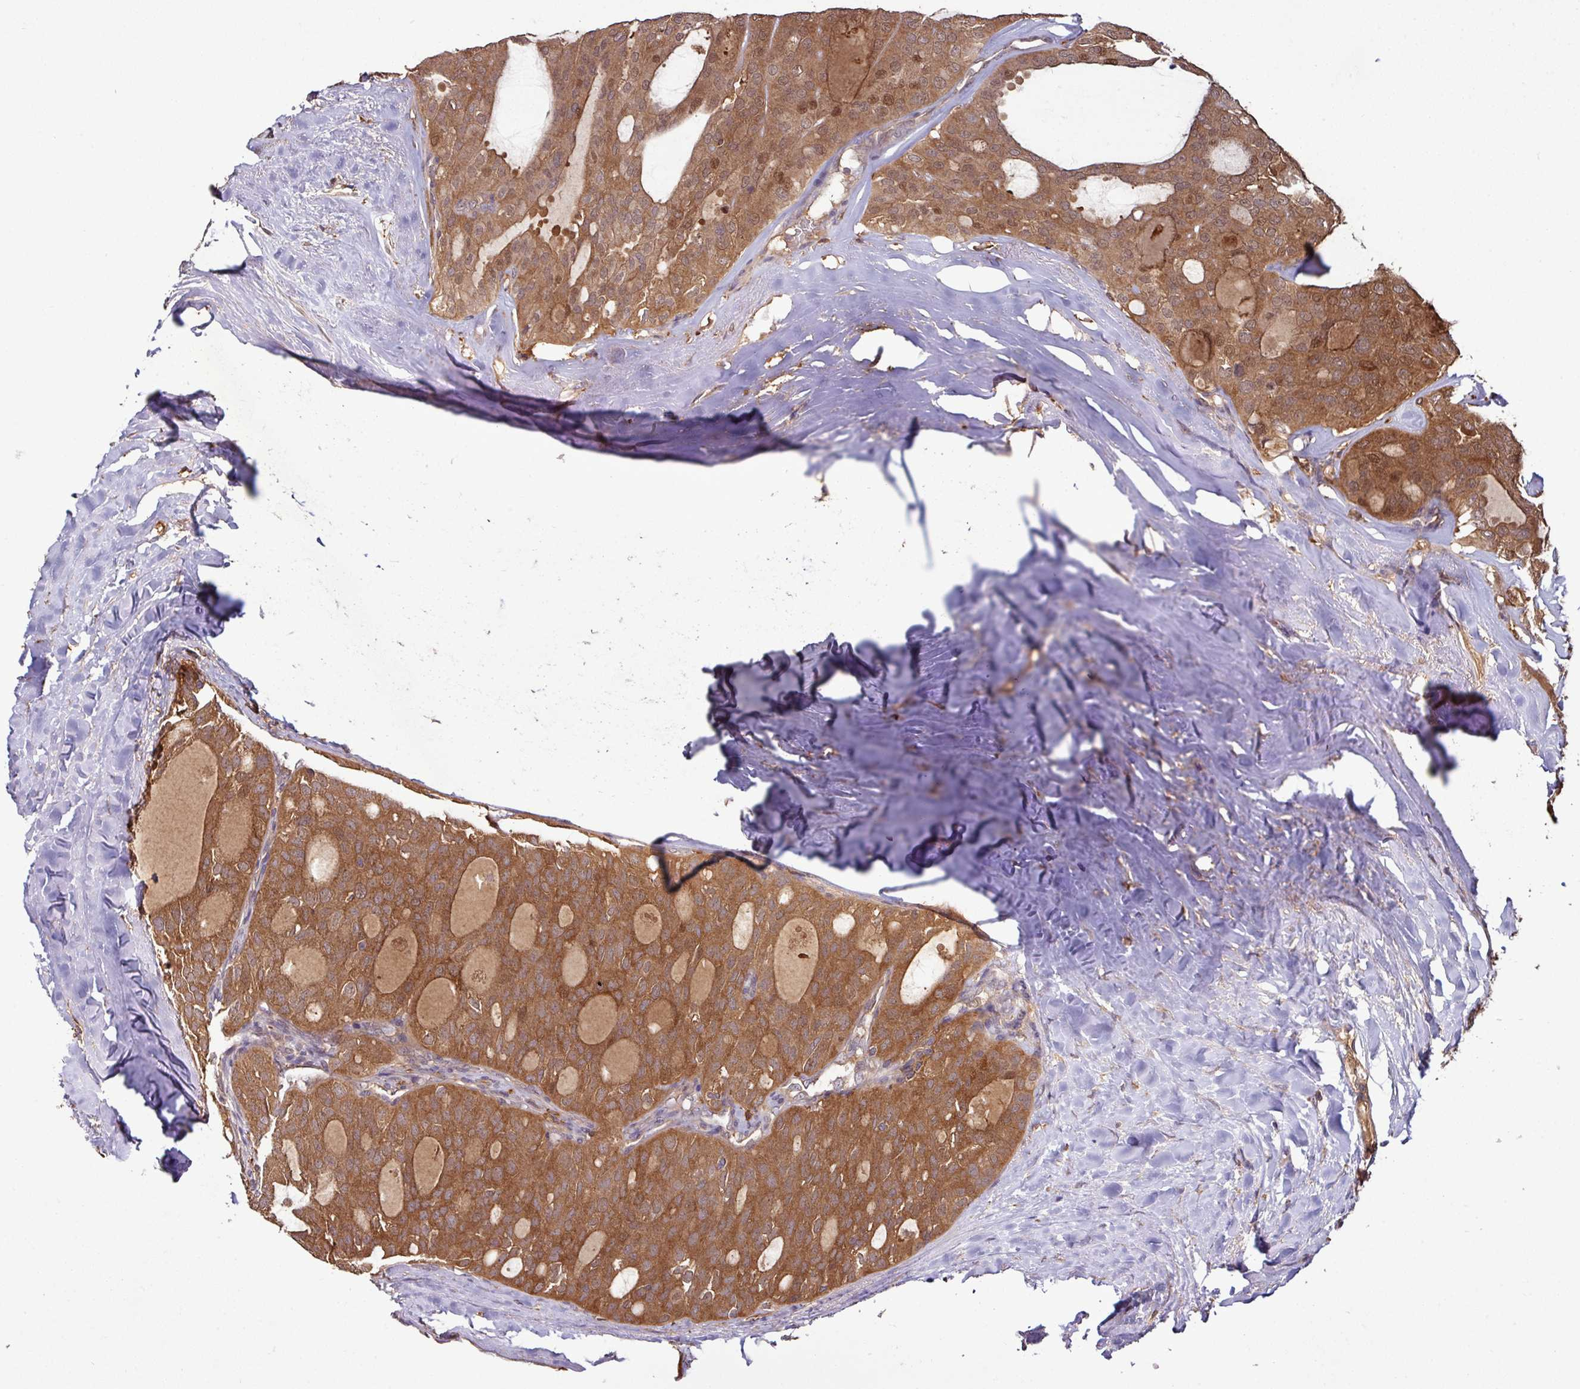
{"staining": {"intensity": "moderate", "quantity": ">75%", "location": "cytoplasmic/membranous,nuclear"}, "tissue": "thyroid cancer", "cell_type": "Tumor cells", "image_type": "cancer", "snomed": [{"axis": "morphology", "description": "Follicular adenoma carcinoma, NOS"}, {"axis": "topography", "description": "Thyroid gland"}], "caption": "Immunohistochemical staining of follicular adenoma carcinoma (thyroid) shows medium levels of moderate cytoplasmic/membranous and nuclear protein expression in approximately >75% of tumor cells.", "gene": "GNPDA1", "patient": {"sex": "male", "age": 75}}